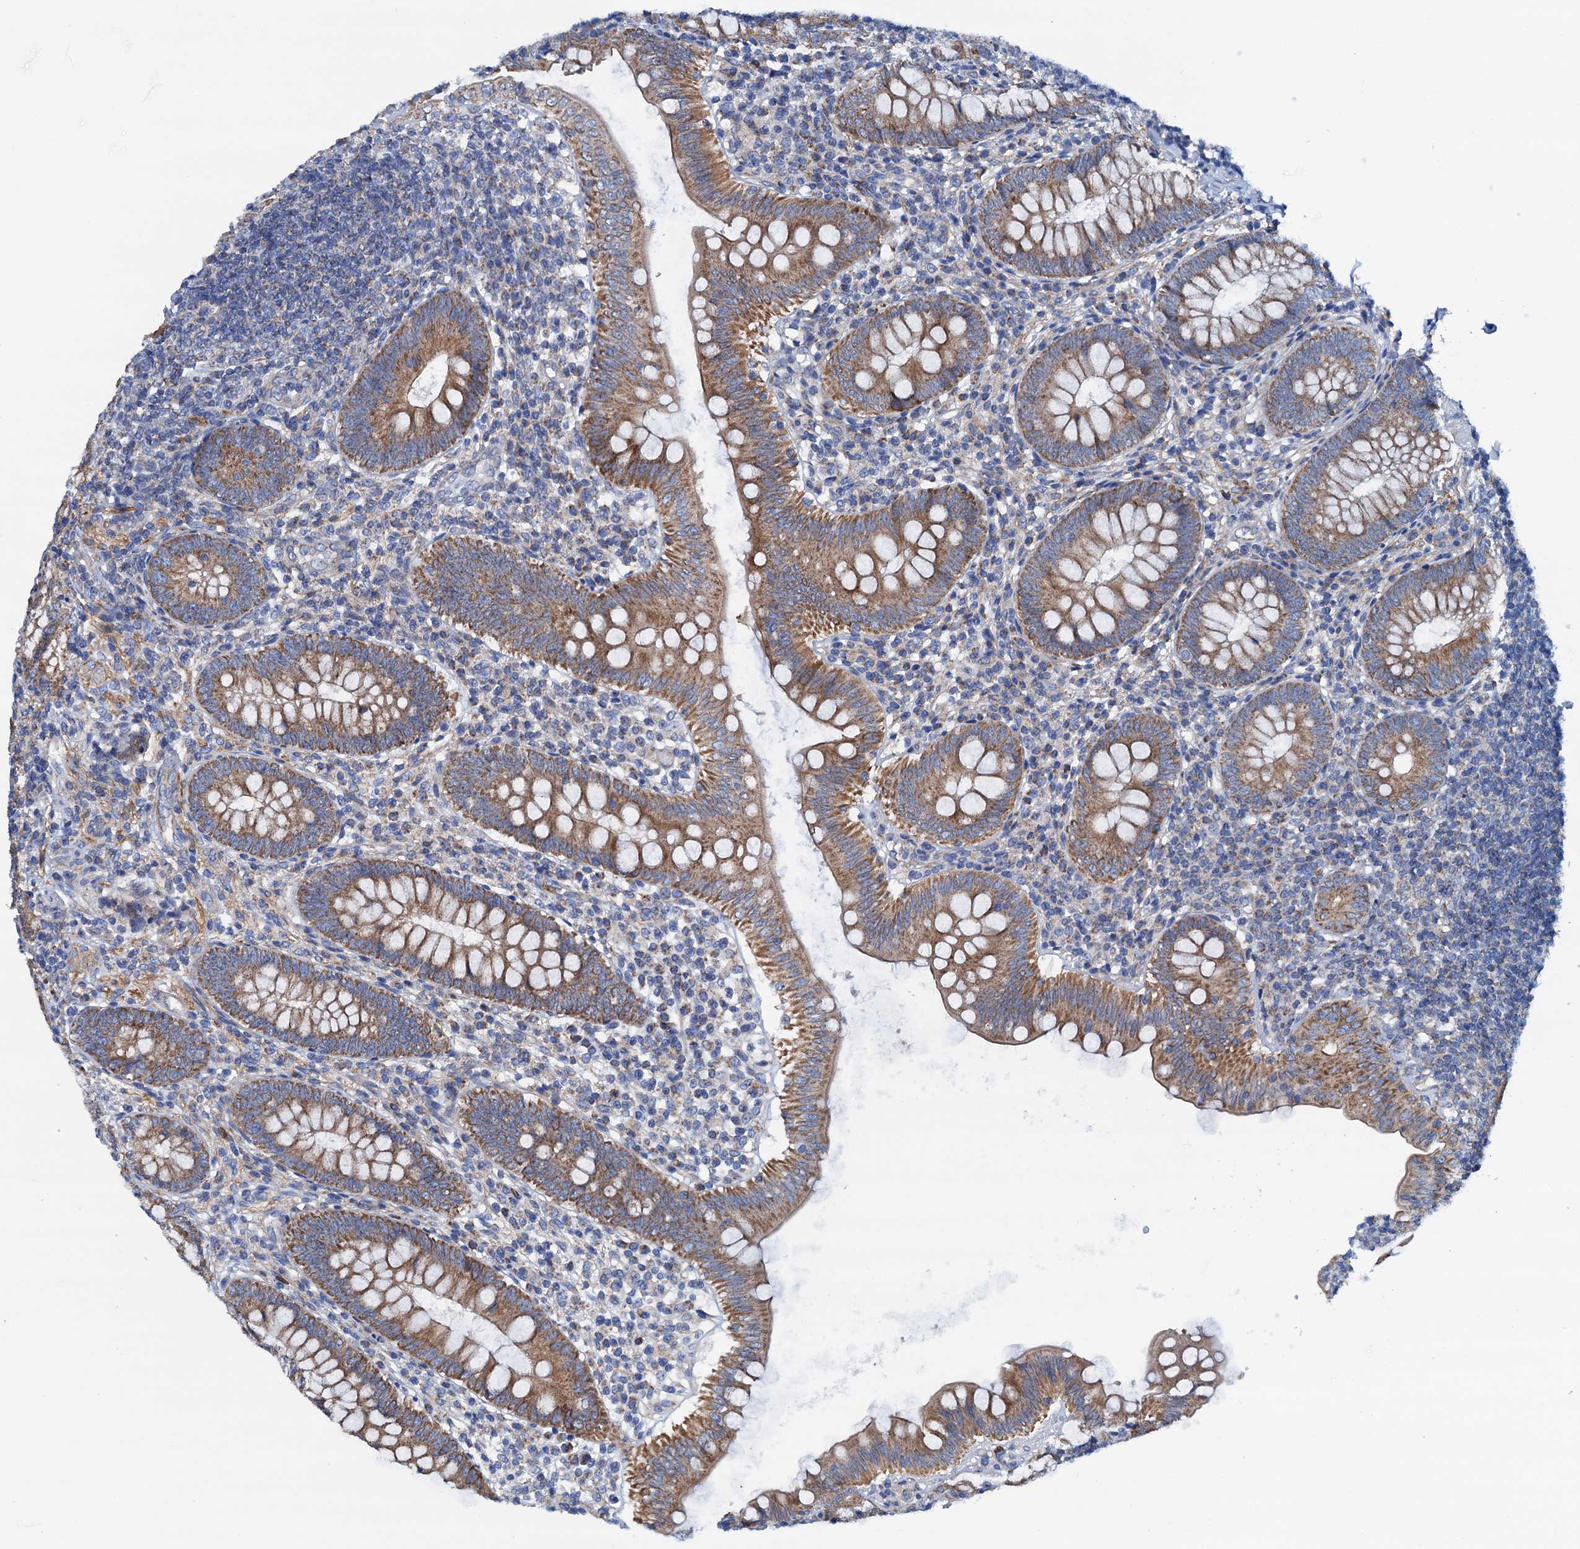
{"staining": {"intensity": "moderate", "quantity": ">75%", "location": "cytoplasmic/membranous"}, "tissue": "appendix", "cell_type": "Glandular cells", "image_type": "normal", "snomed": [{"axis": "morphology", "description": "Normal tissue, NOS"}, {"axis": "topography", "description": "Appendix"}], "caption": "This image demonstrates IHC staining of benign appendix, with medium moderate cytoplasmic/membranous expression in about >75% of glandular cells.", "gene": "RASSF9", "patient": {"sex": "male", "age": 14}}